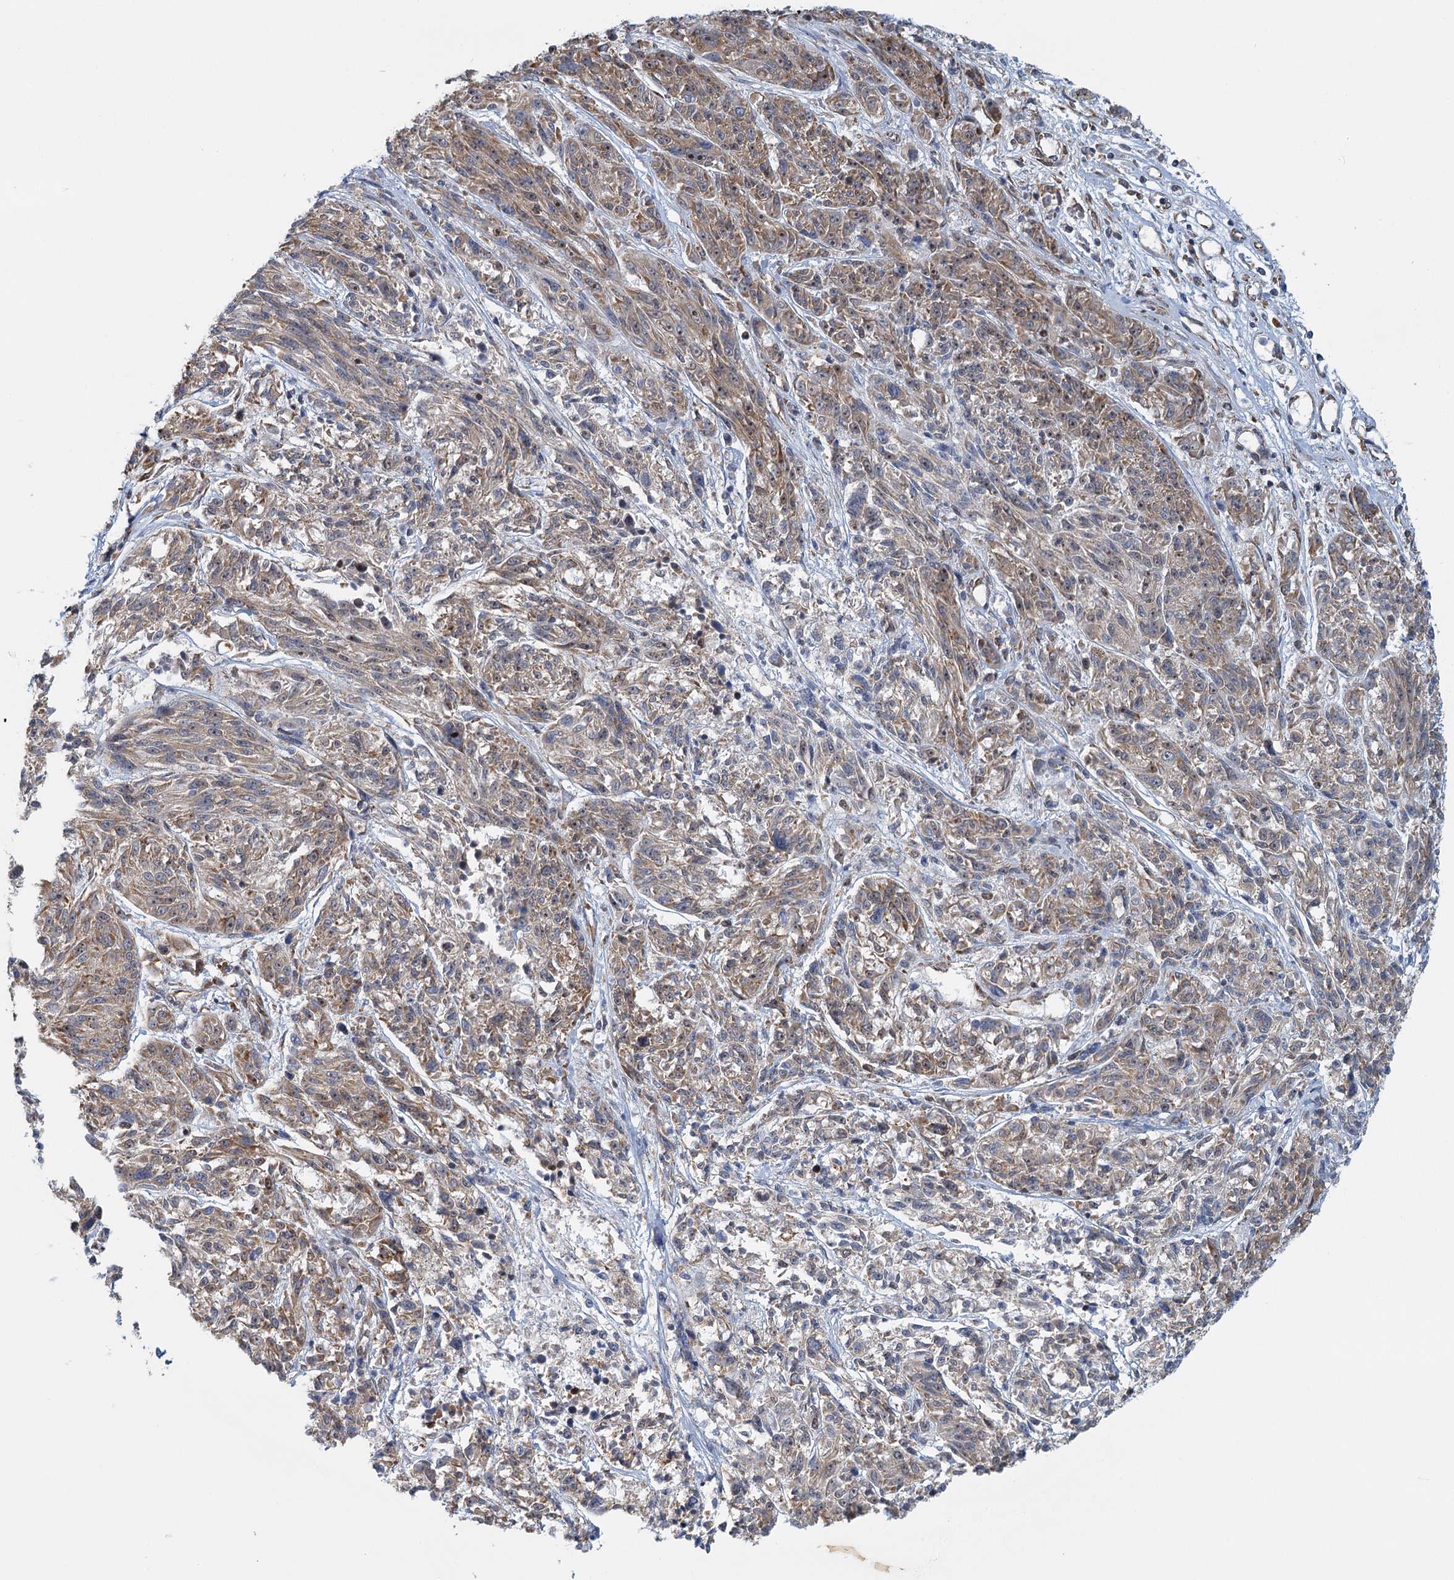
{"staining": {"intensity": "moderate", "quantity": "25%-75%", "location": "cytoplasmic/membranous"}, "tissue": "melanoma", "cell_type": "Tumor cells", "image_type": "cancer", "snomed": [{"axis": "morphology", "description": "Malignant melanoma, NOS"}, {"axis": "topography", "description": "Skin"}], "caption": "Immunohistochemical staining of malignant melanoma demonstrates medium levels of moderate cytoplasmic/membranous protein positivity in about 25%-75% of tumor cells.", "gene": "GPATCH11", "patient": {"sex": "male", "age": 53}}